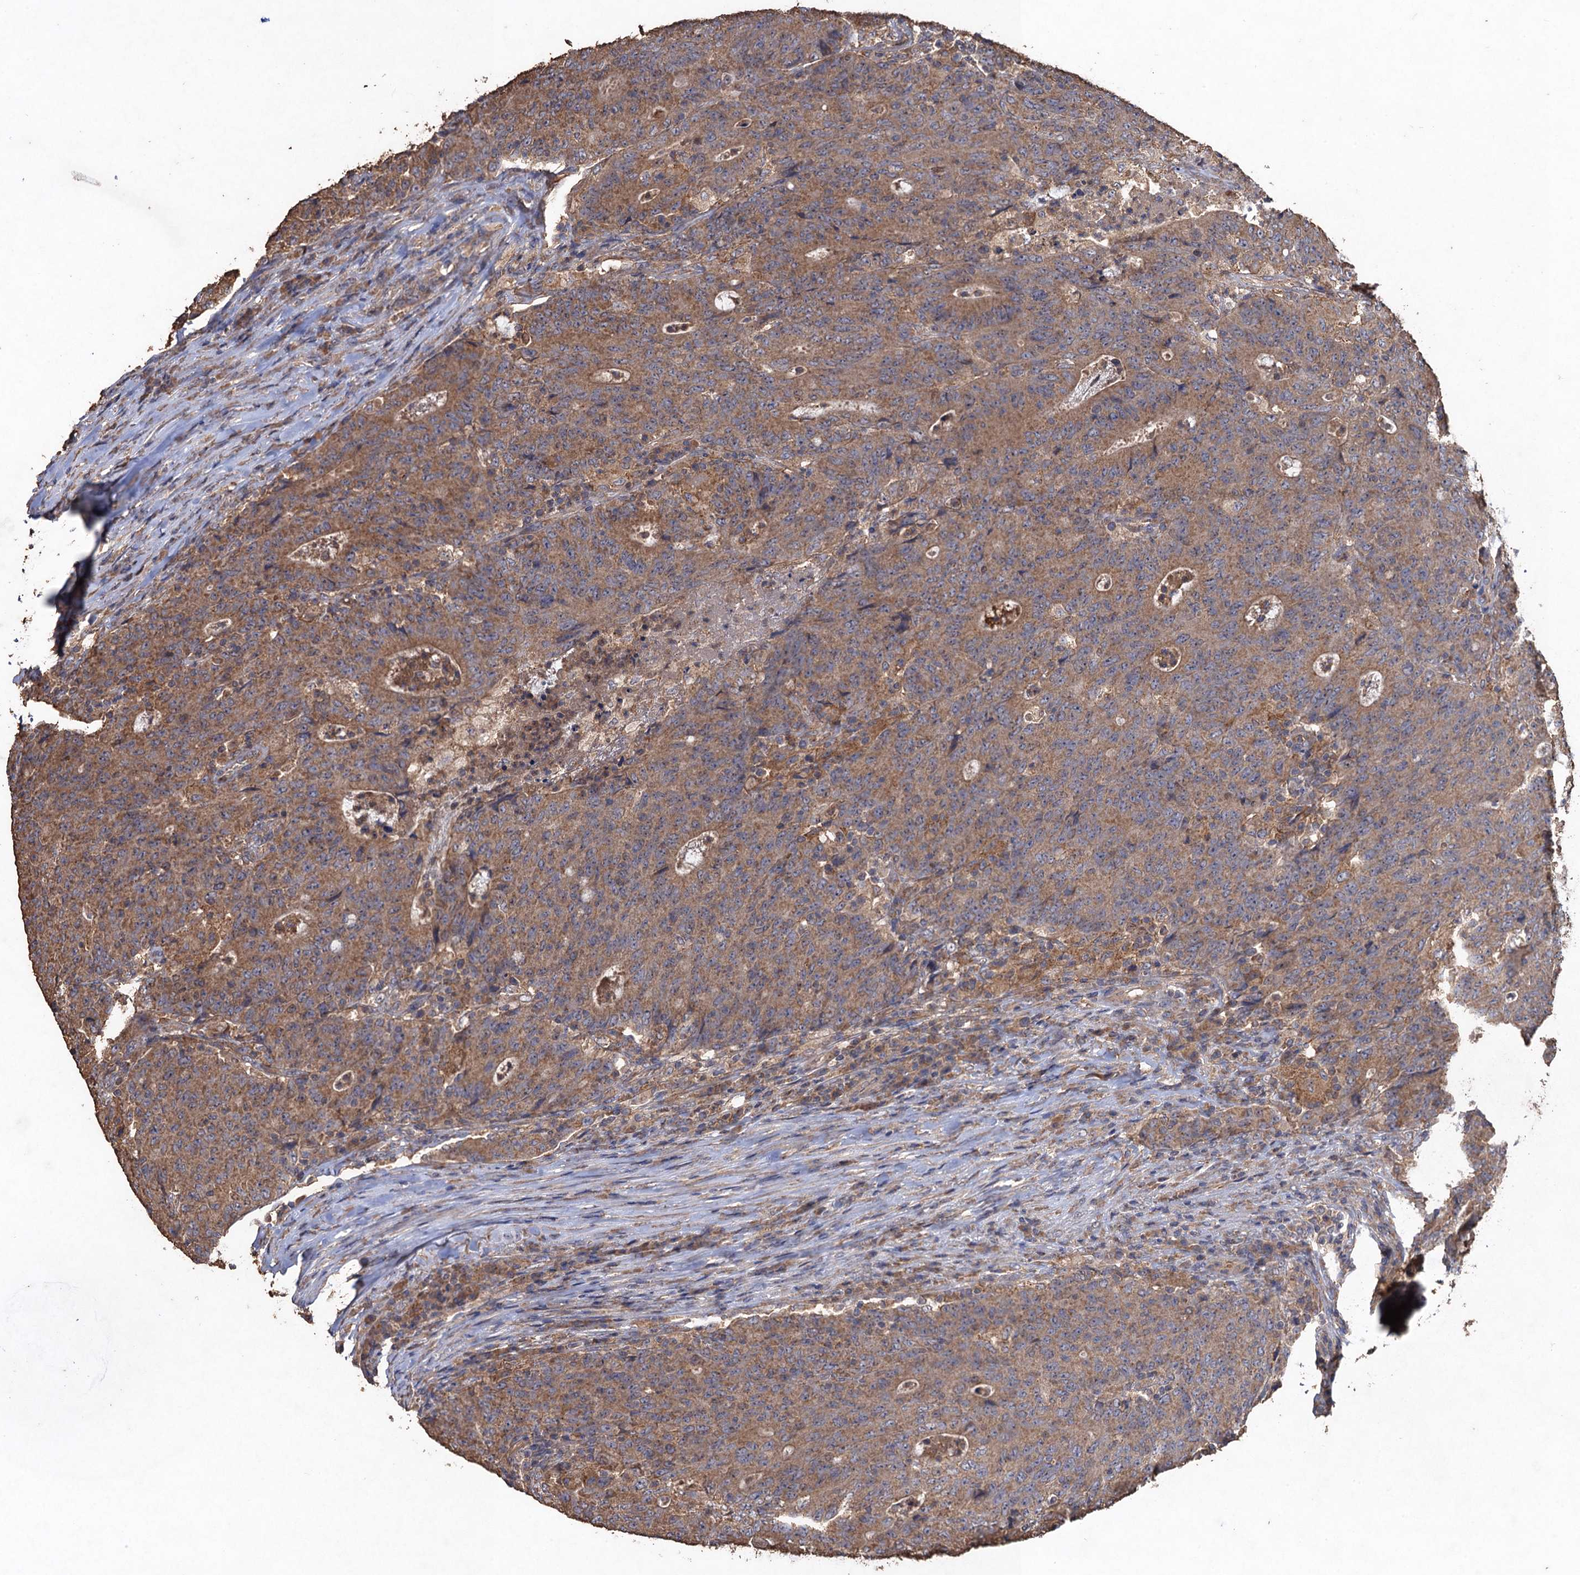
{"staining": {"intensity": "moderate", "quantity": ">75%", "location": "cytoplasmic/membranous"}, "tissue": "colorectal cancer", "cell_type": "Tumor cells", "image_type": "cancer", "snomed": [{"axis": "morphology", "description": "Adenocarcinoma, NOS"}, {"axis": "topography", "description": "Colon"}], "caption": "This photomicrograph shows immunohistochemistry staining of human colorectal adenocarcinoma, with medium moderate cytoplasmic/membranous positivity in about >75% of tumor cells.", "gene": "SCUBE3", "patient": {"sex": "female", "age": 75}}